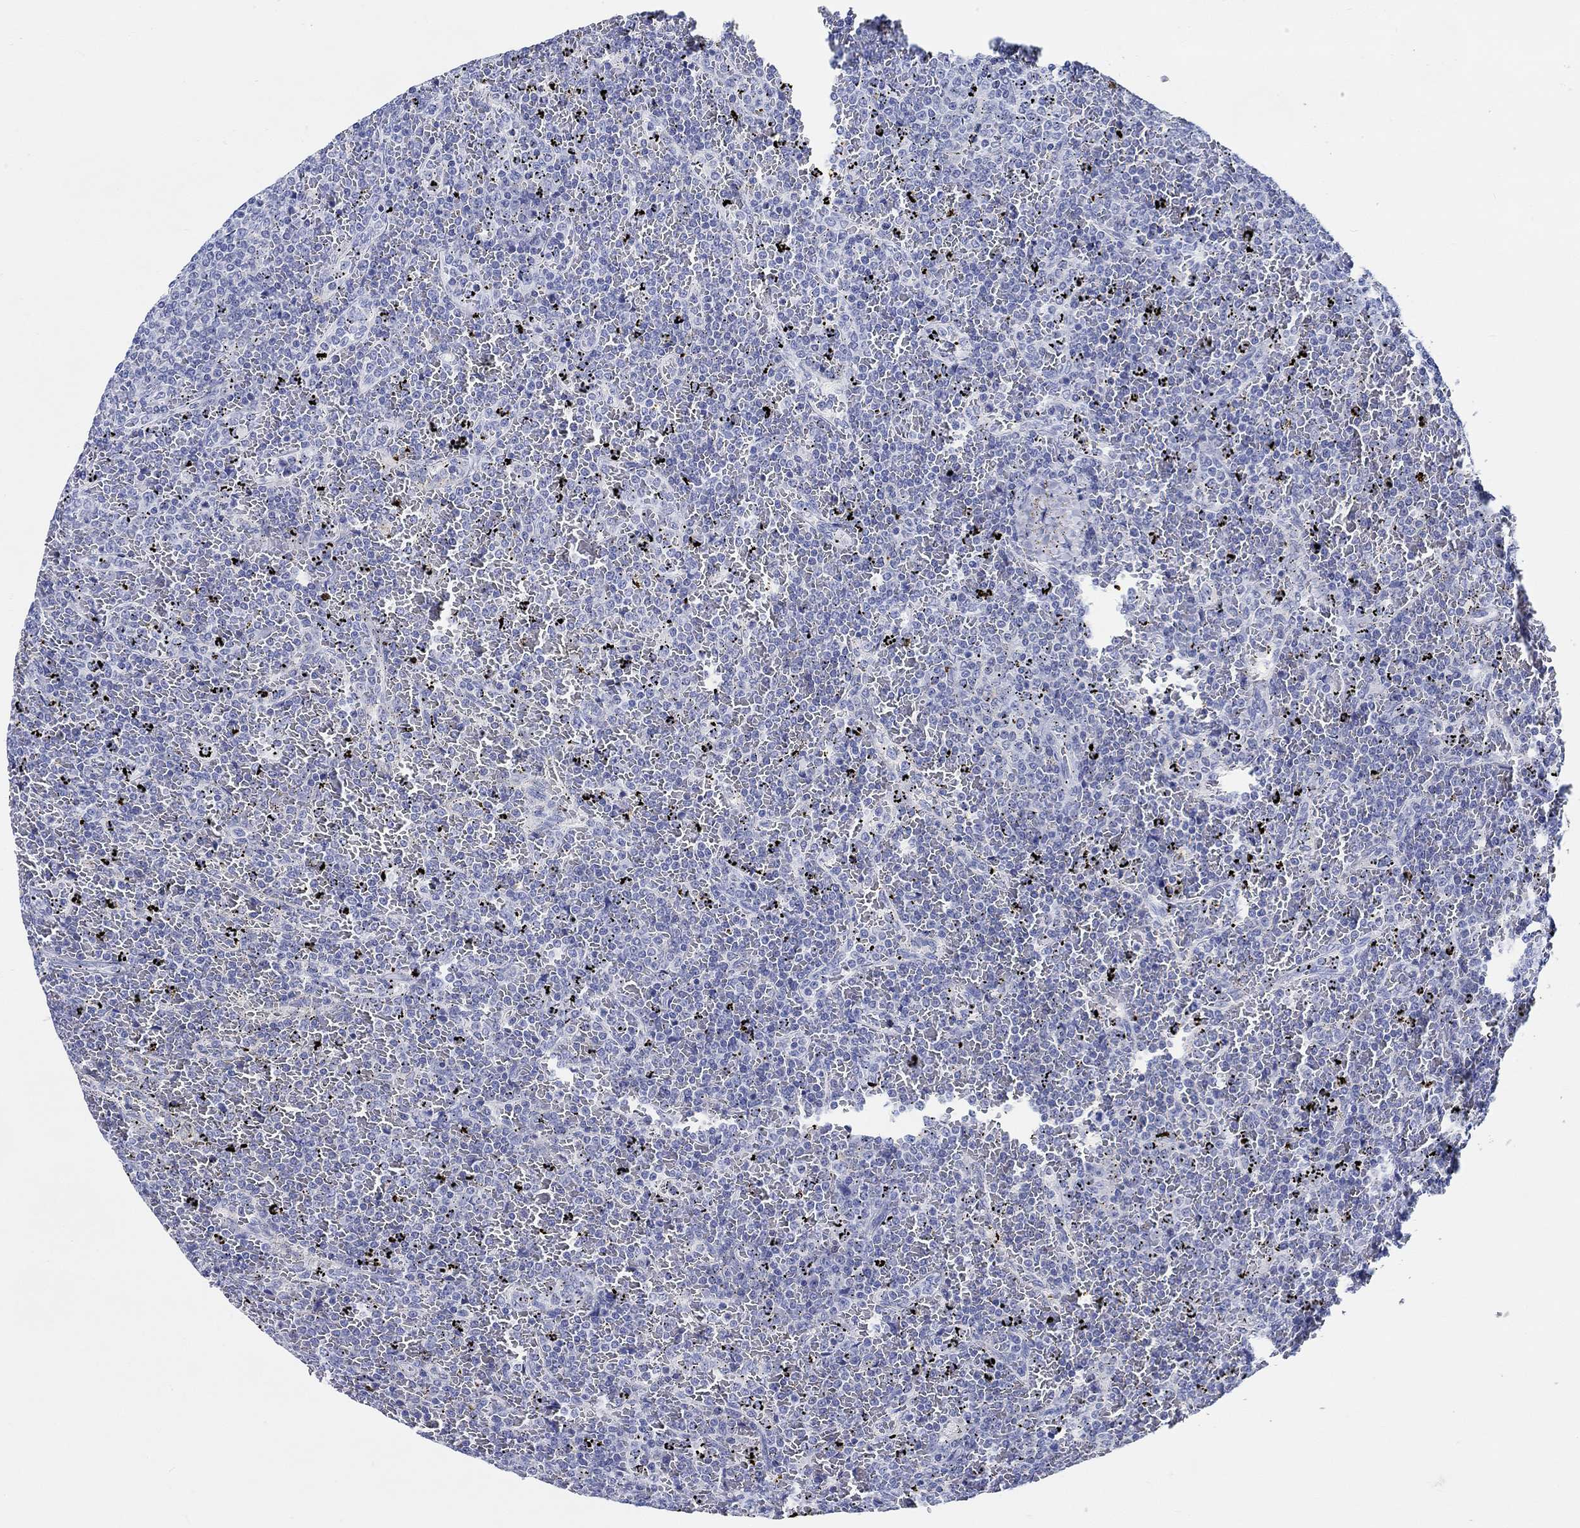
{"staining": {"intensity": "negative", "quantity": "none", "location": "none"}, "tissue": "lymphoma", "cell_type": "Tumor cells", "image_type": "cancer", "snomed": [{"axis": "morphology", "description": "Malignant lymphoma, non-Hodgkin's type, Low grade"}, {"axis": "topography", "description": "Spleen"}], "caption": "High magnification brightfield microscopy of lymphoma stained with DAB (brown) and counterstained with hematoxylin (blue): tumor cells show no significant expression.", "gene": "FBXO2", "patient": {"sex": "female", "age": 77}}